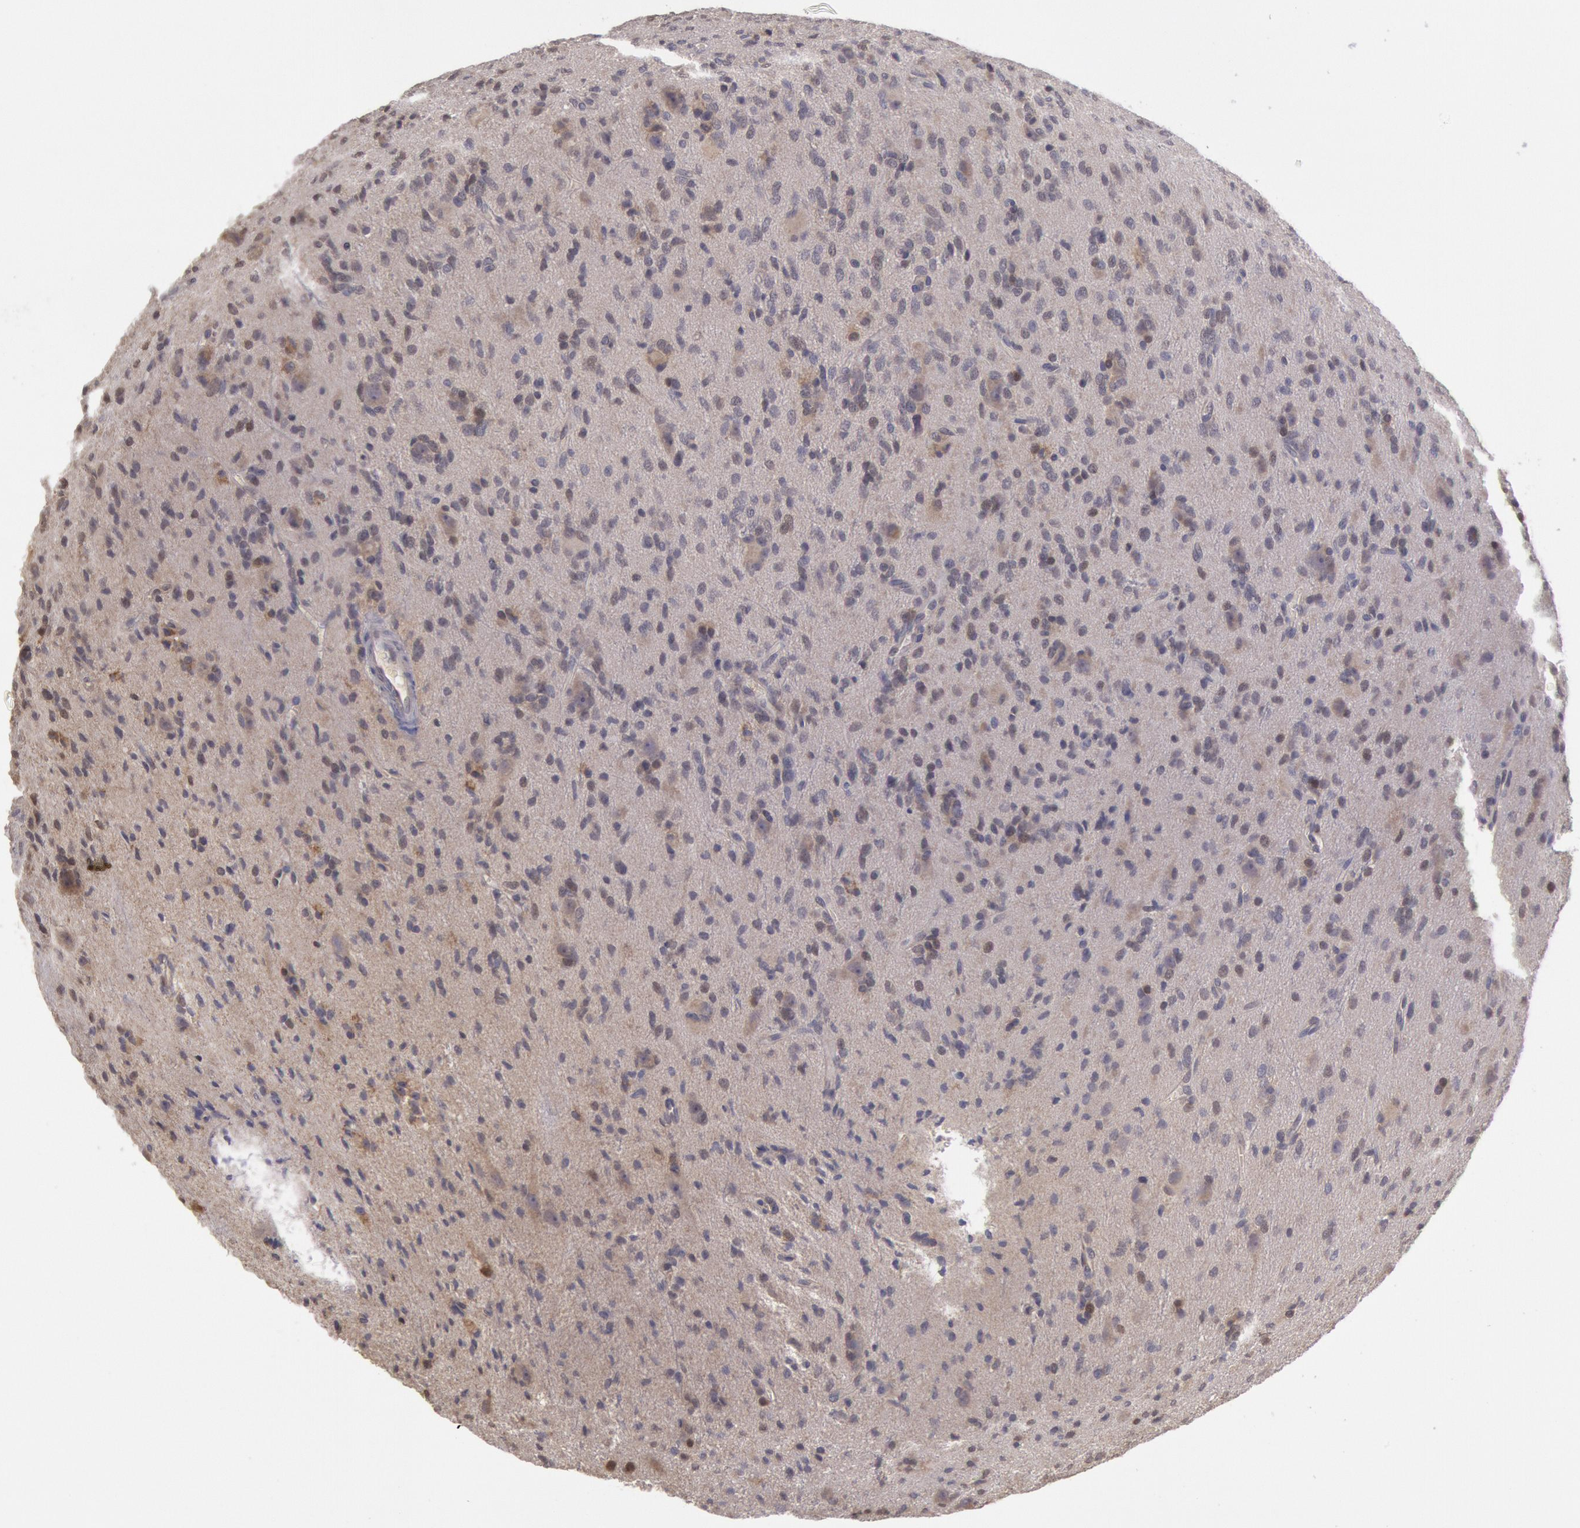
{"staining": {"intensity": "weak", "quantity": "<25%", "location": "cytoplasmic/membranous"}, "tissue": "glioma", "cell_type": "Tumor cells", "image_type": "cancer", "snomed": [{"axis": "morphology", "description": "Glioma, malignant, Low grade"}, {"axis": "topography", "description": "Brain"}], "caption": "Glioma was stained to show a protein in brown. There is no significant expression in tumor cells.", "gene": "MPST", "patient": {"sex": "female", "age": 15}}